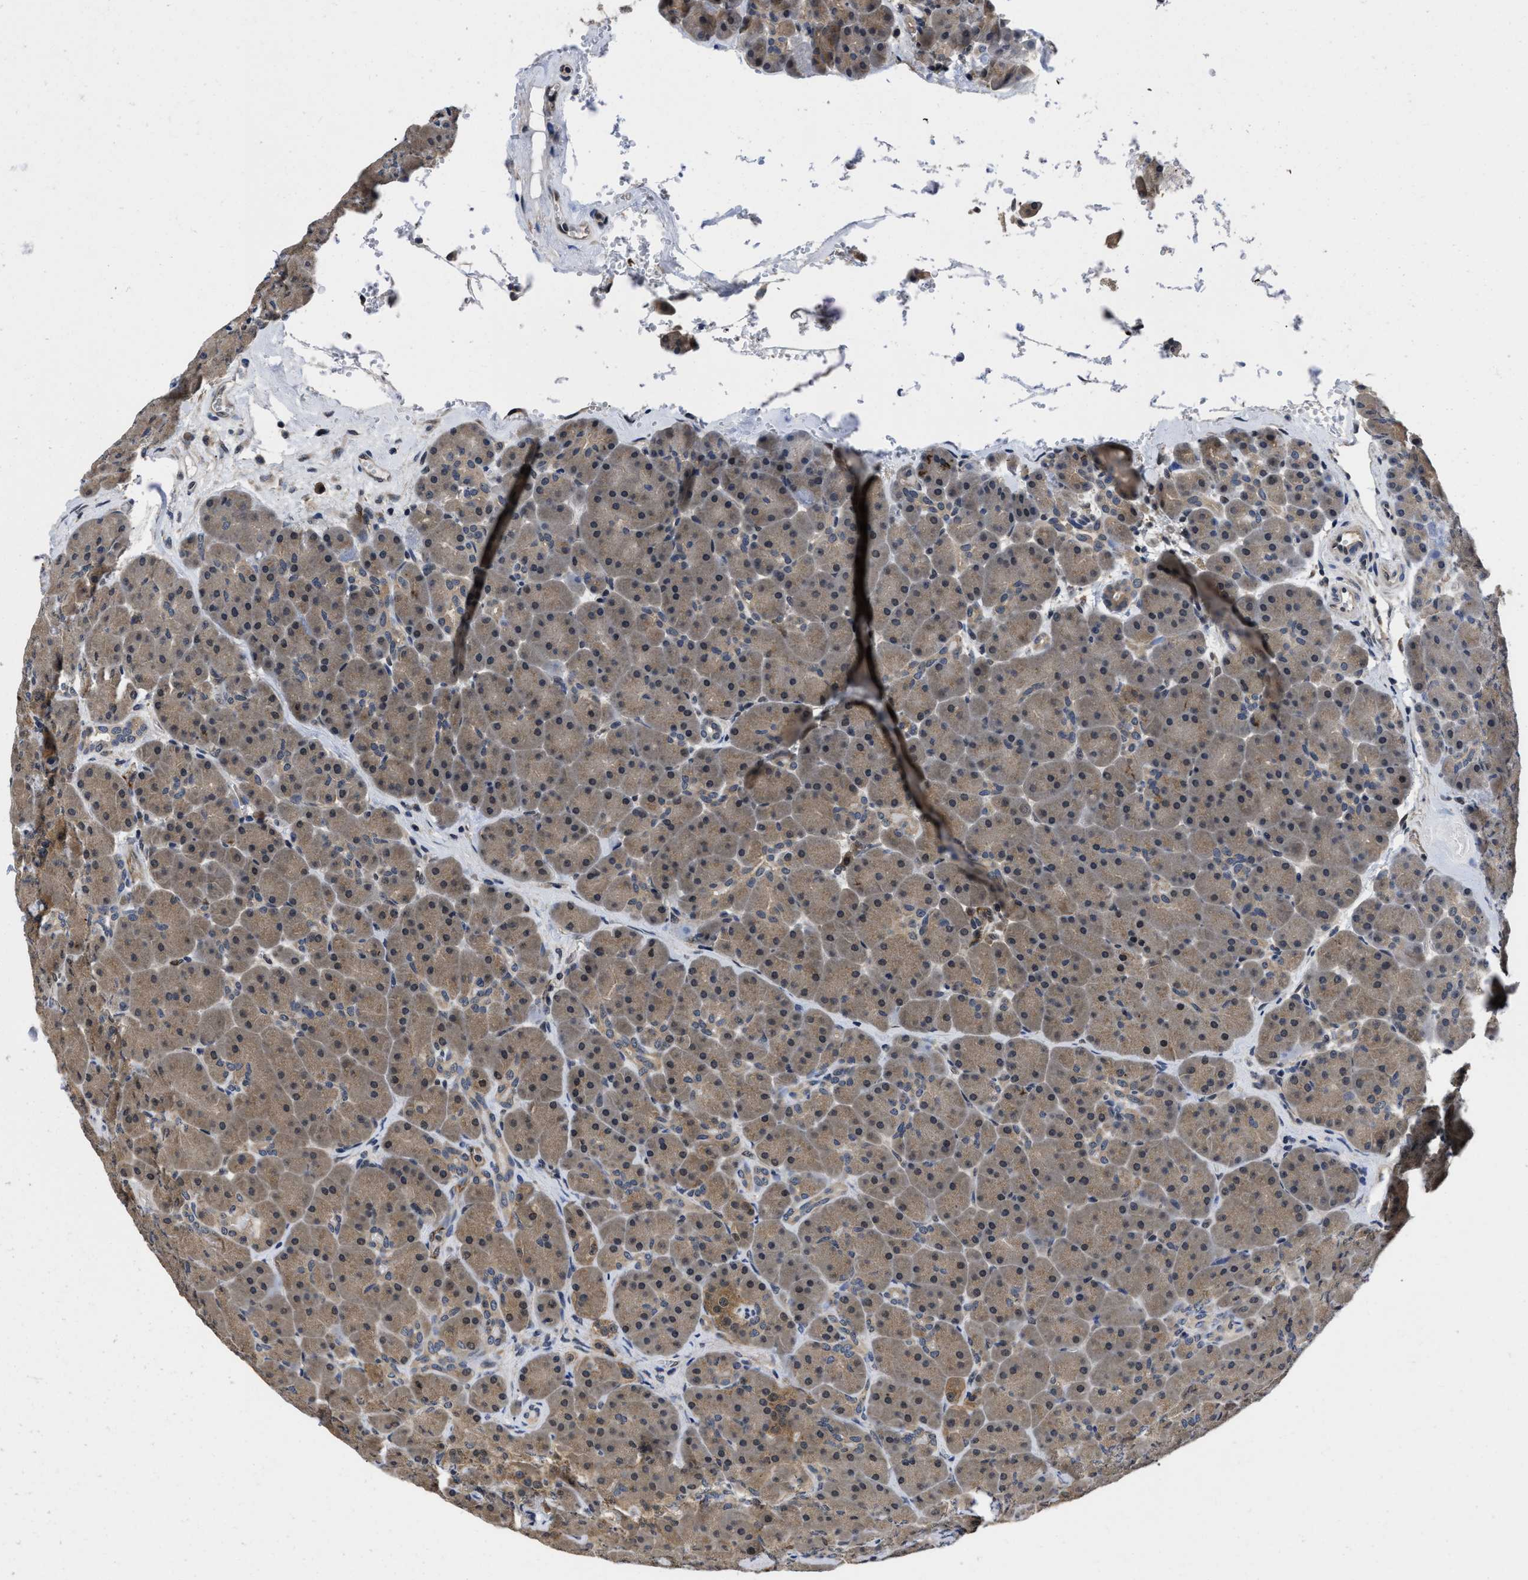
{"staining": {"intensity": "weak", "quantity": "25%-75%", "location": "cytoplasmic/membranous"}, "tissue": "pancreas", "cell_type": "Exocrine glandular cells", "image_type": "normal", "snomed": [{"axis": "morphology", "description": "Normal tissue, NOS"}, {"axis": "topography", "description": "Pancreas"}], "caption": "A low amount of weak cytoplasmic/membranous expression is identified in approximately 25%-75% of exocrine glandular cells in normal pancreas.", "gene": "MCOLN2", "patient": {"sex": "male", "age": 66}}